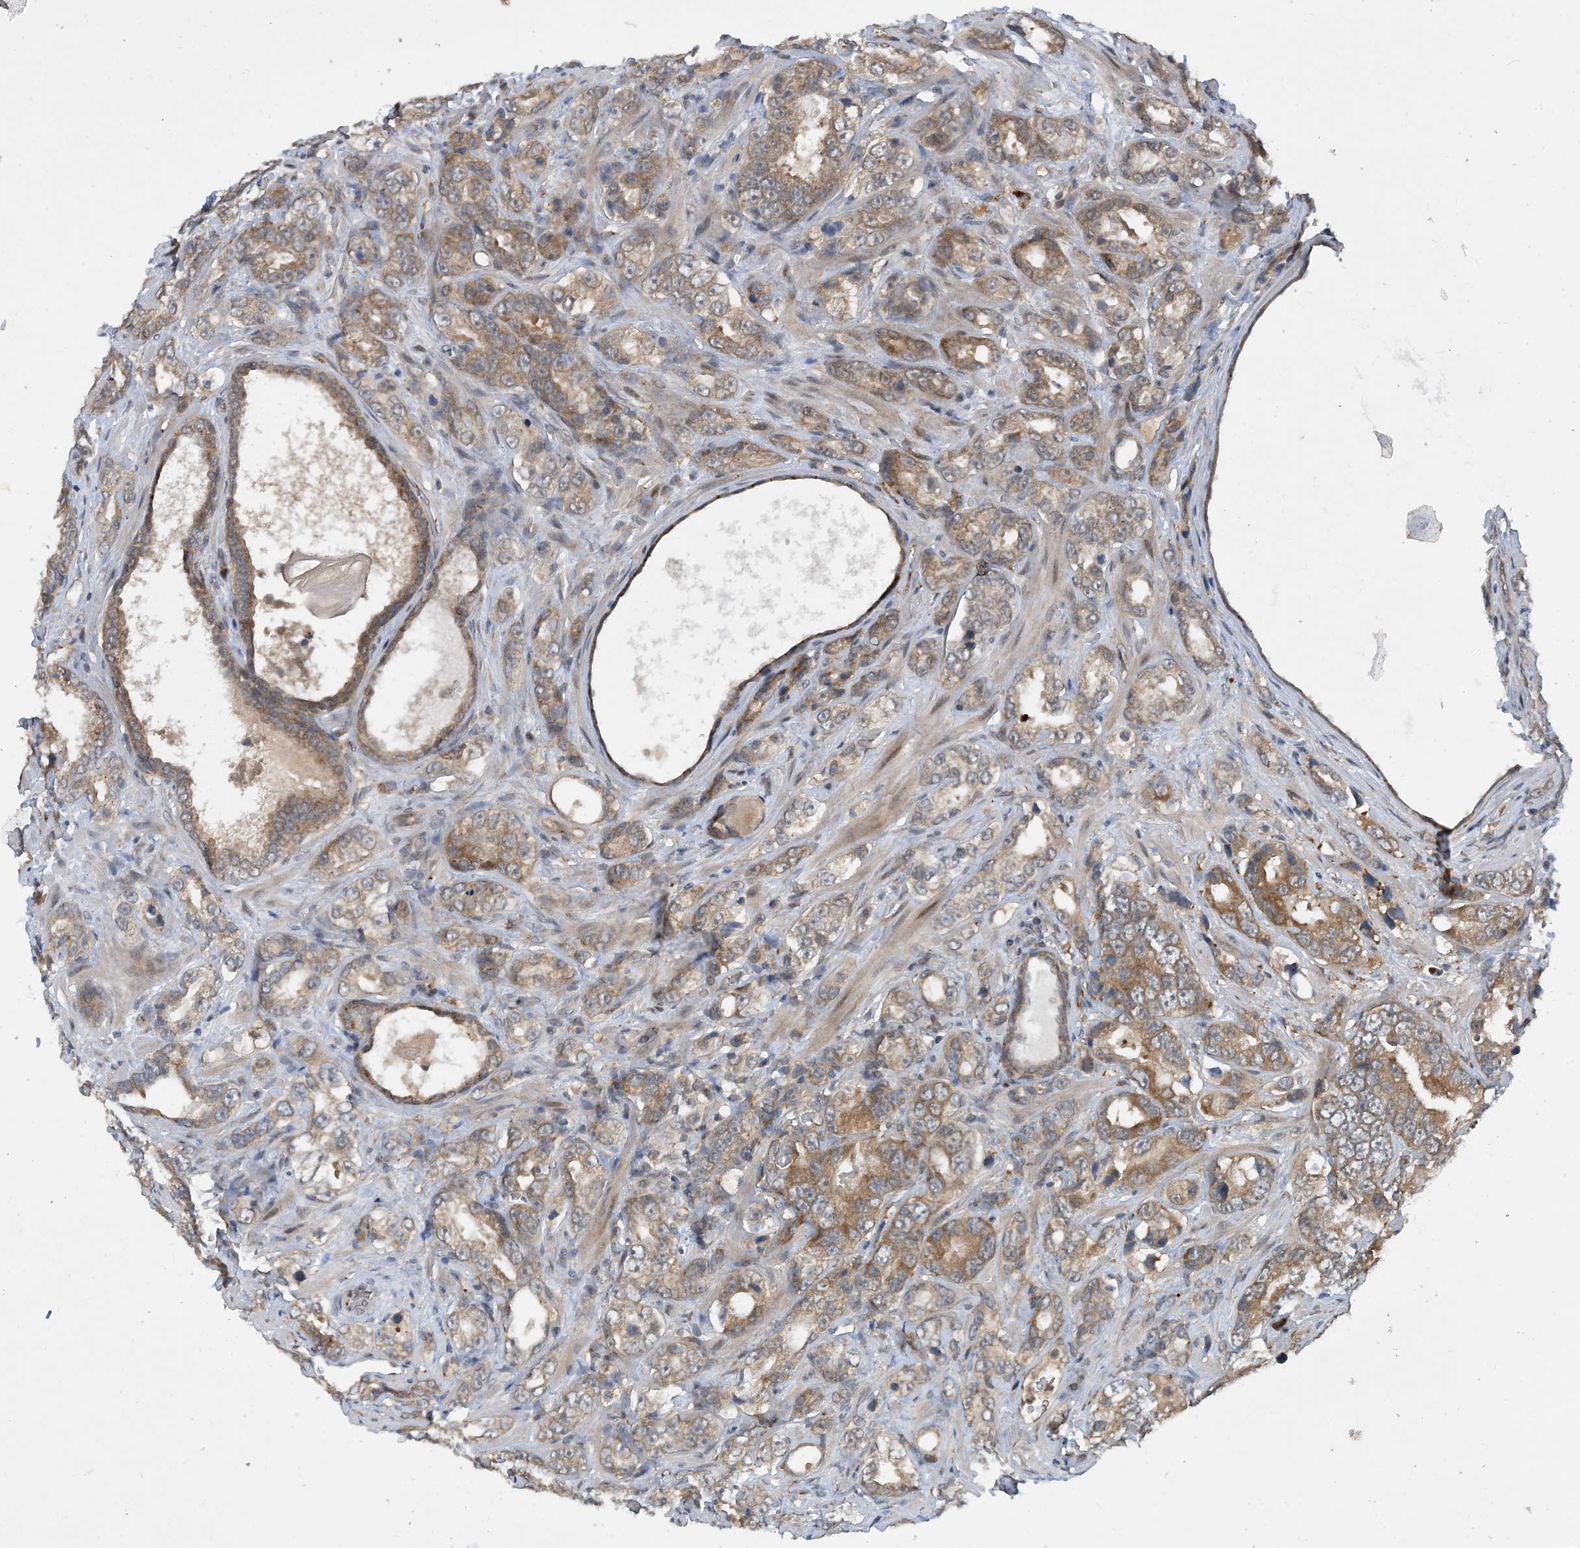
{"staining": {"intensity": "moderate", "quantity": ">75%", "location": "cytoplasmic/membranous"}, "tissue": "prostate cancer", "cell_type": "Tumor cells", "image_type": "cancer", "snomed": [{"axis": "morphology", "description": "Adenocarcinoma, High grade"}, {"axis": "topography", "description": "Prostate"}], "caption": "Prostate high-grade adenocarcinoma tissue reveals moderate cytoplasmic/membranous staining in about >75% of tumor cells", "gene": "TINAG", "patient": {"sex": "male", "age": 62}}